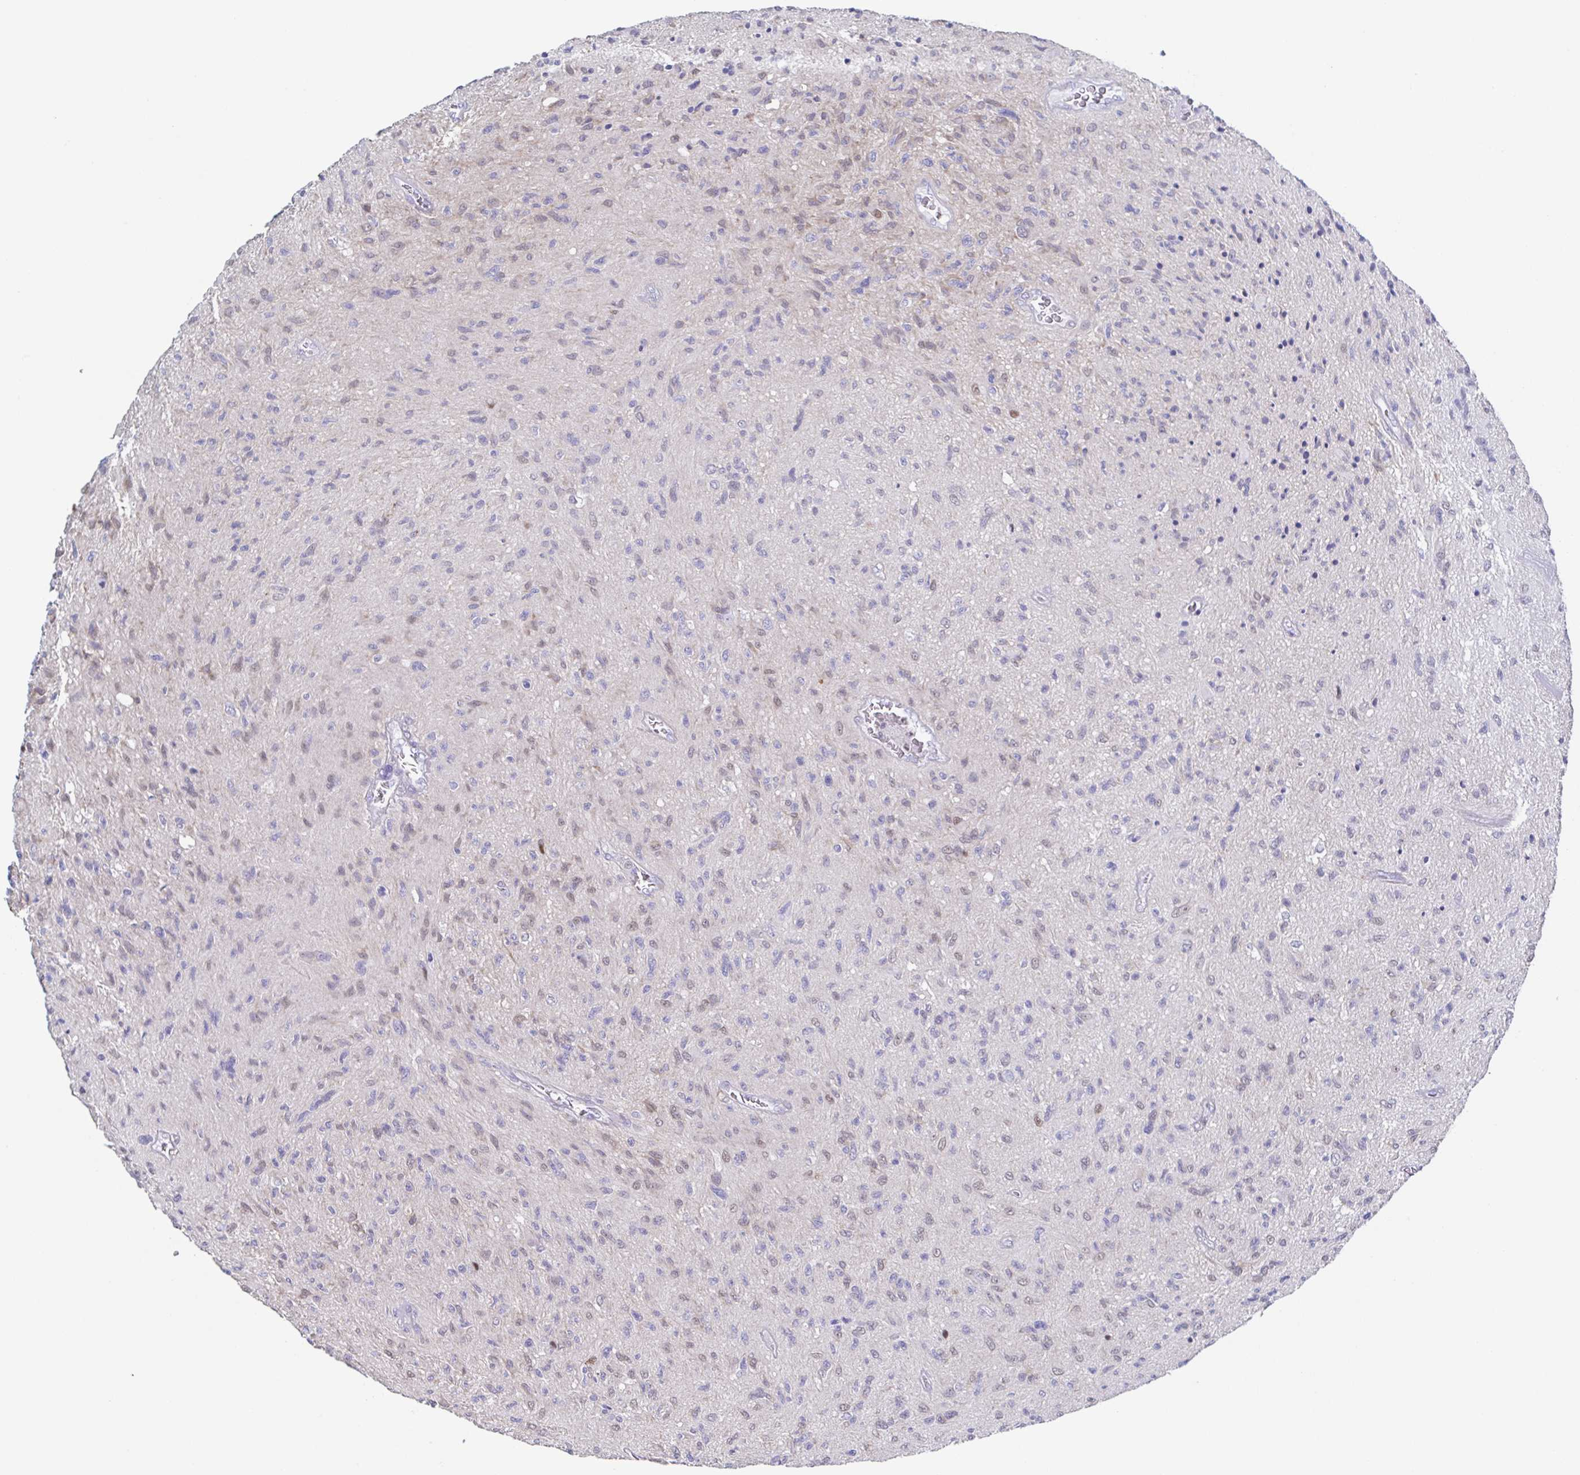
{"staining": {"intensity": "negative", "quantity": "none", "location": "none"}, "tissue": "glioma", "cell_type": "Tumor cells", "image_type": "cancer", "snomed": [{"axis": "morphology", "description": "Glioma, malignant, High grade"}, {"axis": "topography", "description": "Brain"}], "caption": "Human glioma stained for a protein using IHC demonstrates no expression in tumor cells.", "gene": "PBOV1", "patient": {"sex": "male", "age": 54}}